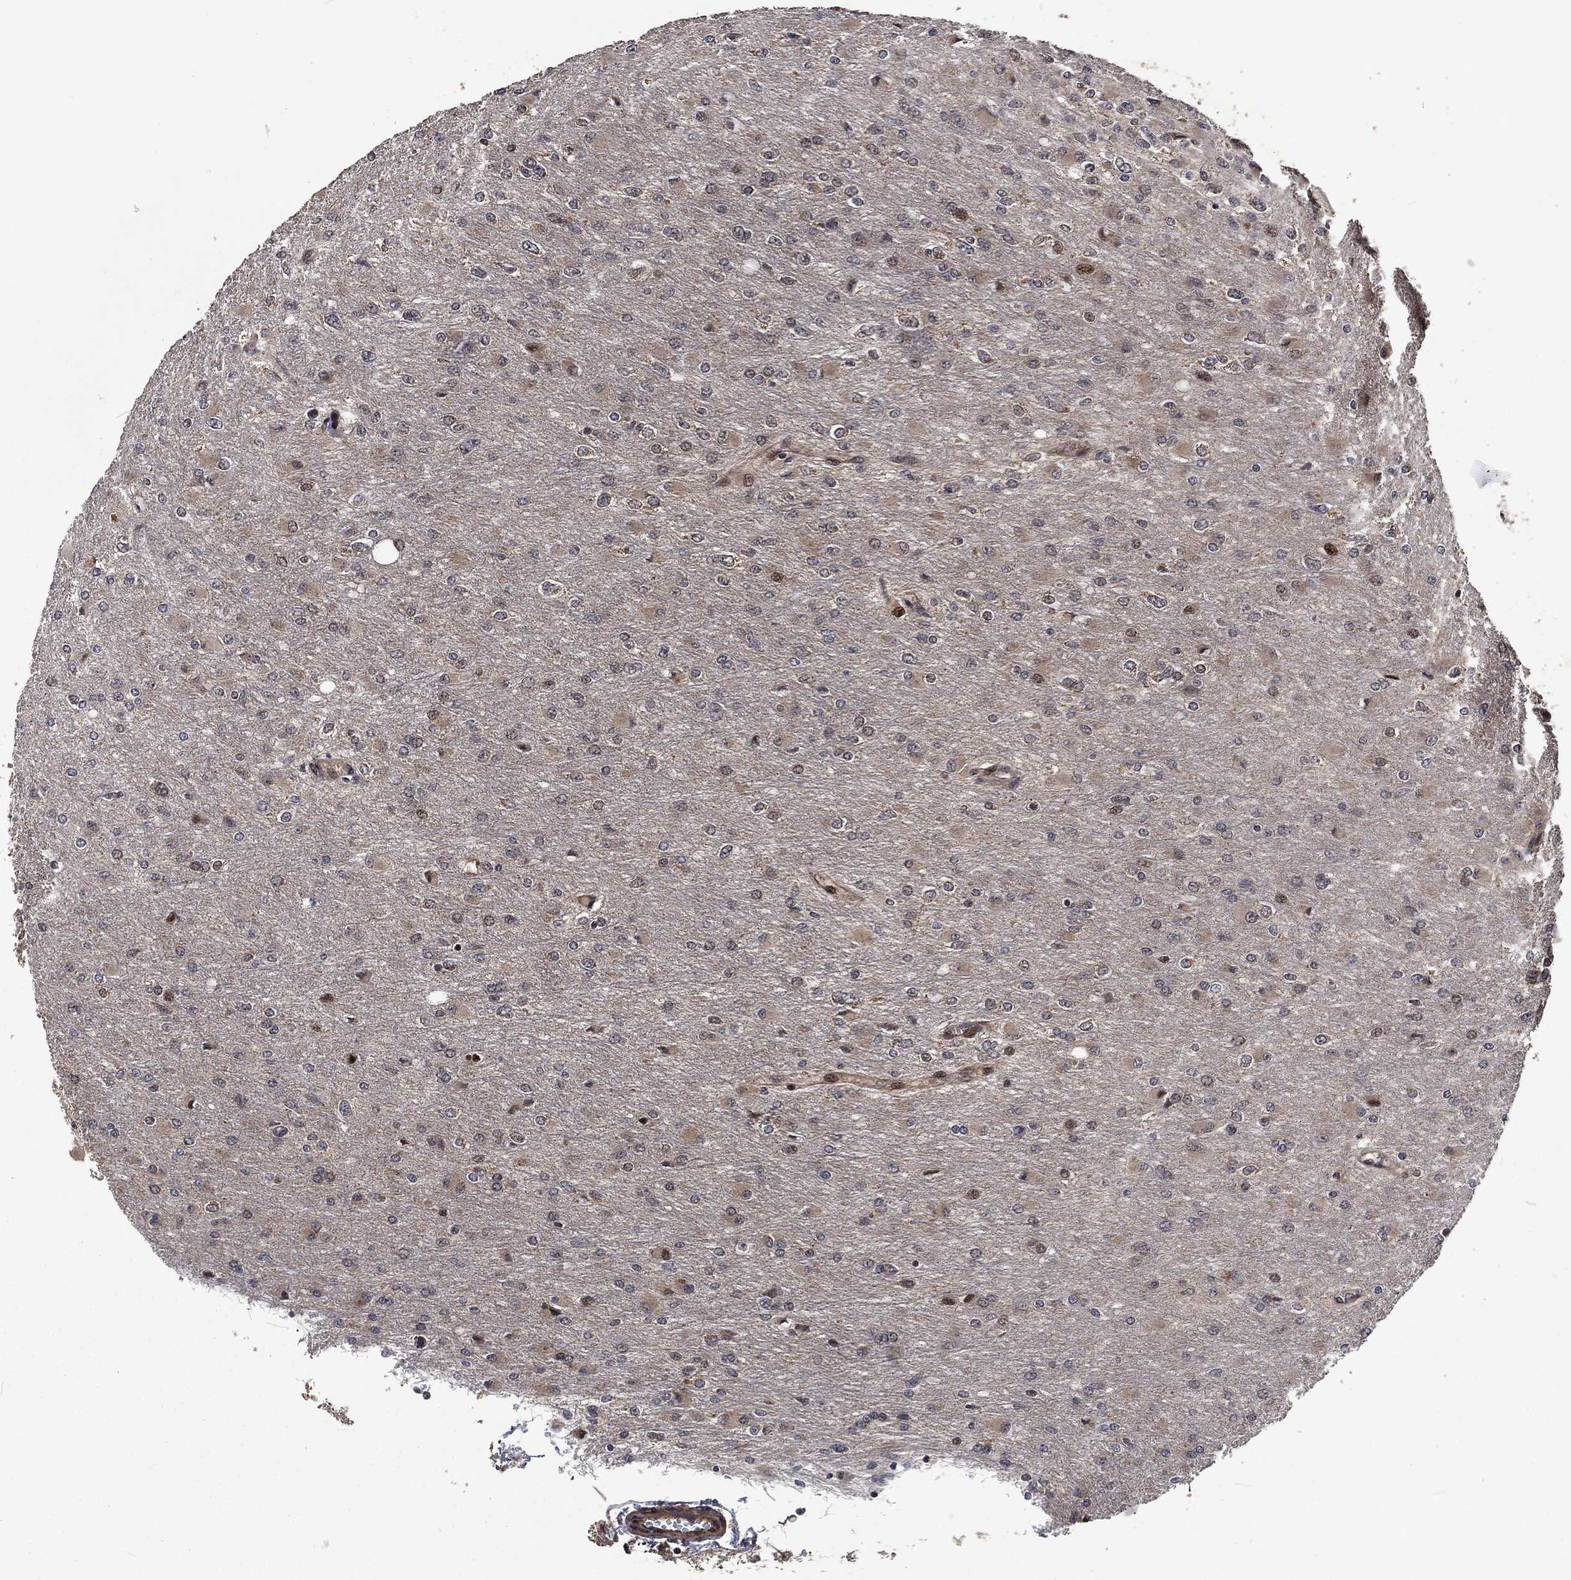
{"staining": {"intensity": "weak", "quantity": "<25%", "location": "cytoplasmic/membranous"}, "tissue": "glioma", "cell_type": "Tumor cells", "image_type": "cancer", "snomed": [{"axis": "morphology", "description": "Glioma, malignant, High grade"}, {"axis": "topography", "description": "Cerebral cortex"}], "caption": "Immunohistochemistry (IHC) of human glioma exhibits no positivity in tumor cells.", "gene": "CMPK2", "patient": {"sex": "female", "age": 36}}